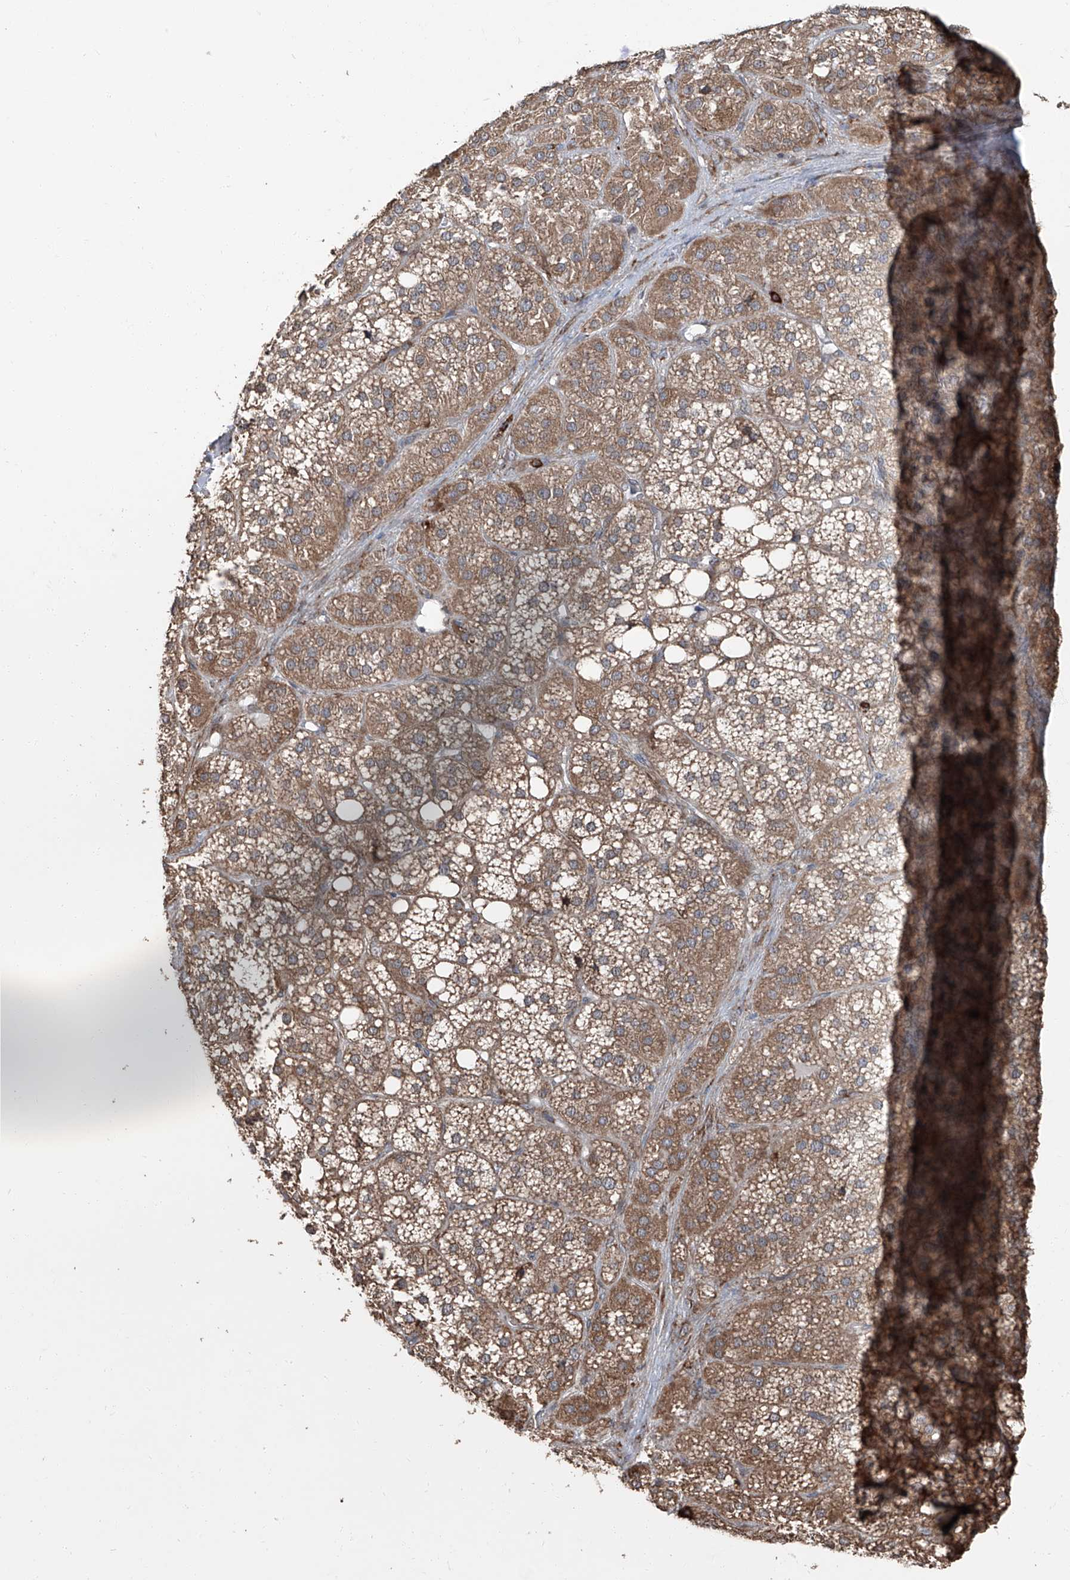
{"staining": {"intensity": "moderate", "quantity": ">75%", "location": "cytoplasmic/membranous"}, "tissue": "adrenal gland", "cell_type": "Glandular cells", "image_type": "normal", "snomed": [{"axis": "morphology", "description": "Normal tissue, NOS"}, {"axis": "topography", "description": "Adrenal gland"}], "caption": "Benign adrenal gland reveals moderate cytoplasmic/membranous staining in approximately >75% of glandular cells, visualized by immunohistochemistry. Using DAB (brown) and hematoxylin (blue) stains, captured at high magnification using brightfield microscopy.", "gene": "LIMK1", "patient": {"sex": "female", "age": 59}}